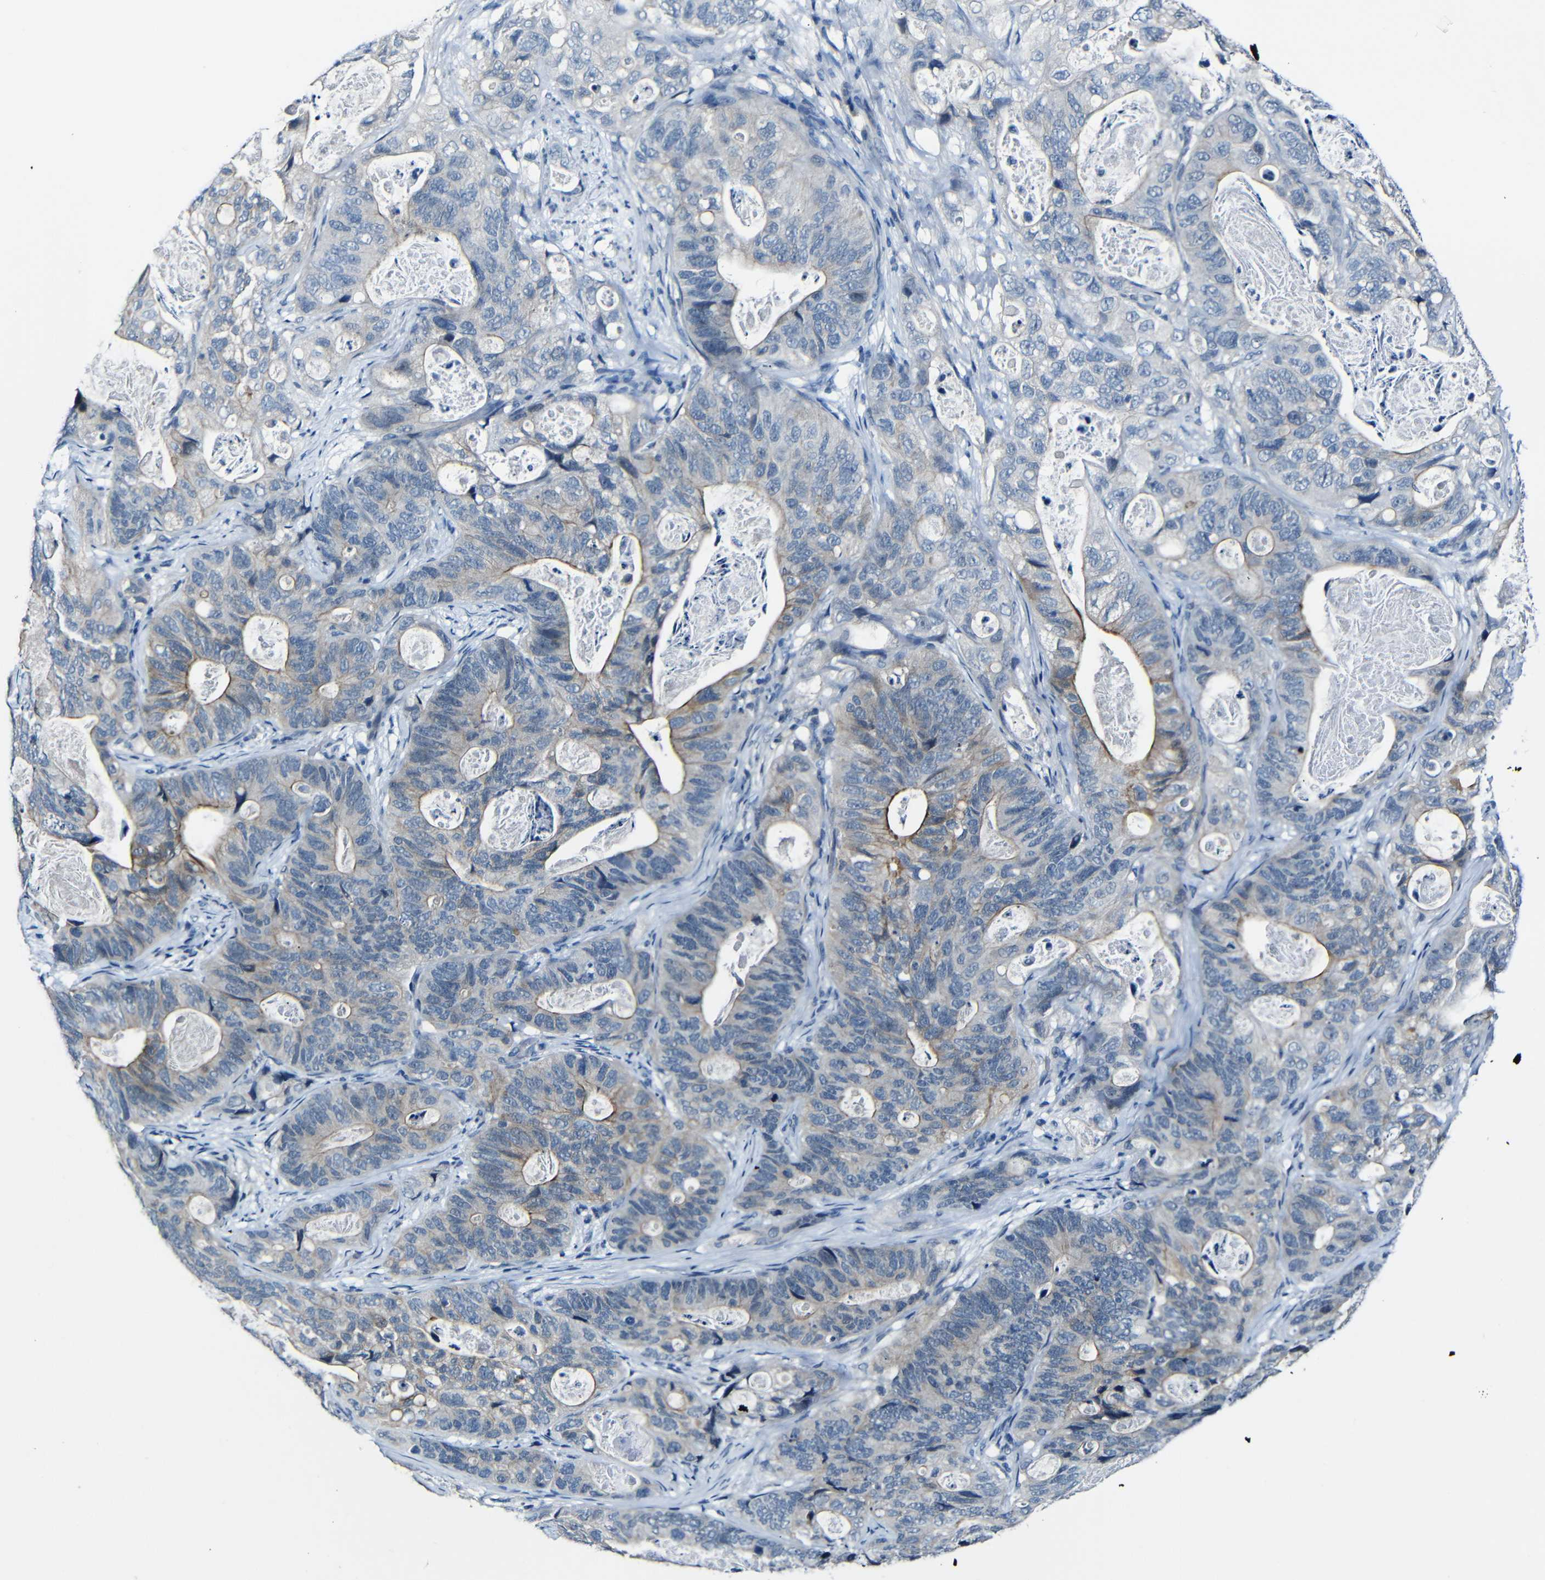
{"staining": {"intensity": "moderate", "quantity": "<25%", "location": "cytoplasmic/membranous"}, "tissue": "stomach cancer", "cell_type": "Tumor cells", "image_type": "cancer", "snomed": [{"axis": "morphology", "description": "Adenocarcinoma, NOS"}, {"axis": "topography", "description": "Stomach"}], "caption": "This image displays immunohistochemistry (IHC) staining of human stomach cancer, with low moderate cytoplasmic/membranous staining in about <25% of tumor cells.", "gene": "ANK3", "patient": {"sex": "female", "age": 89}}